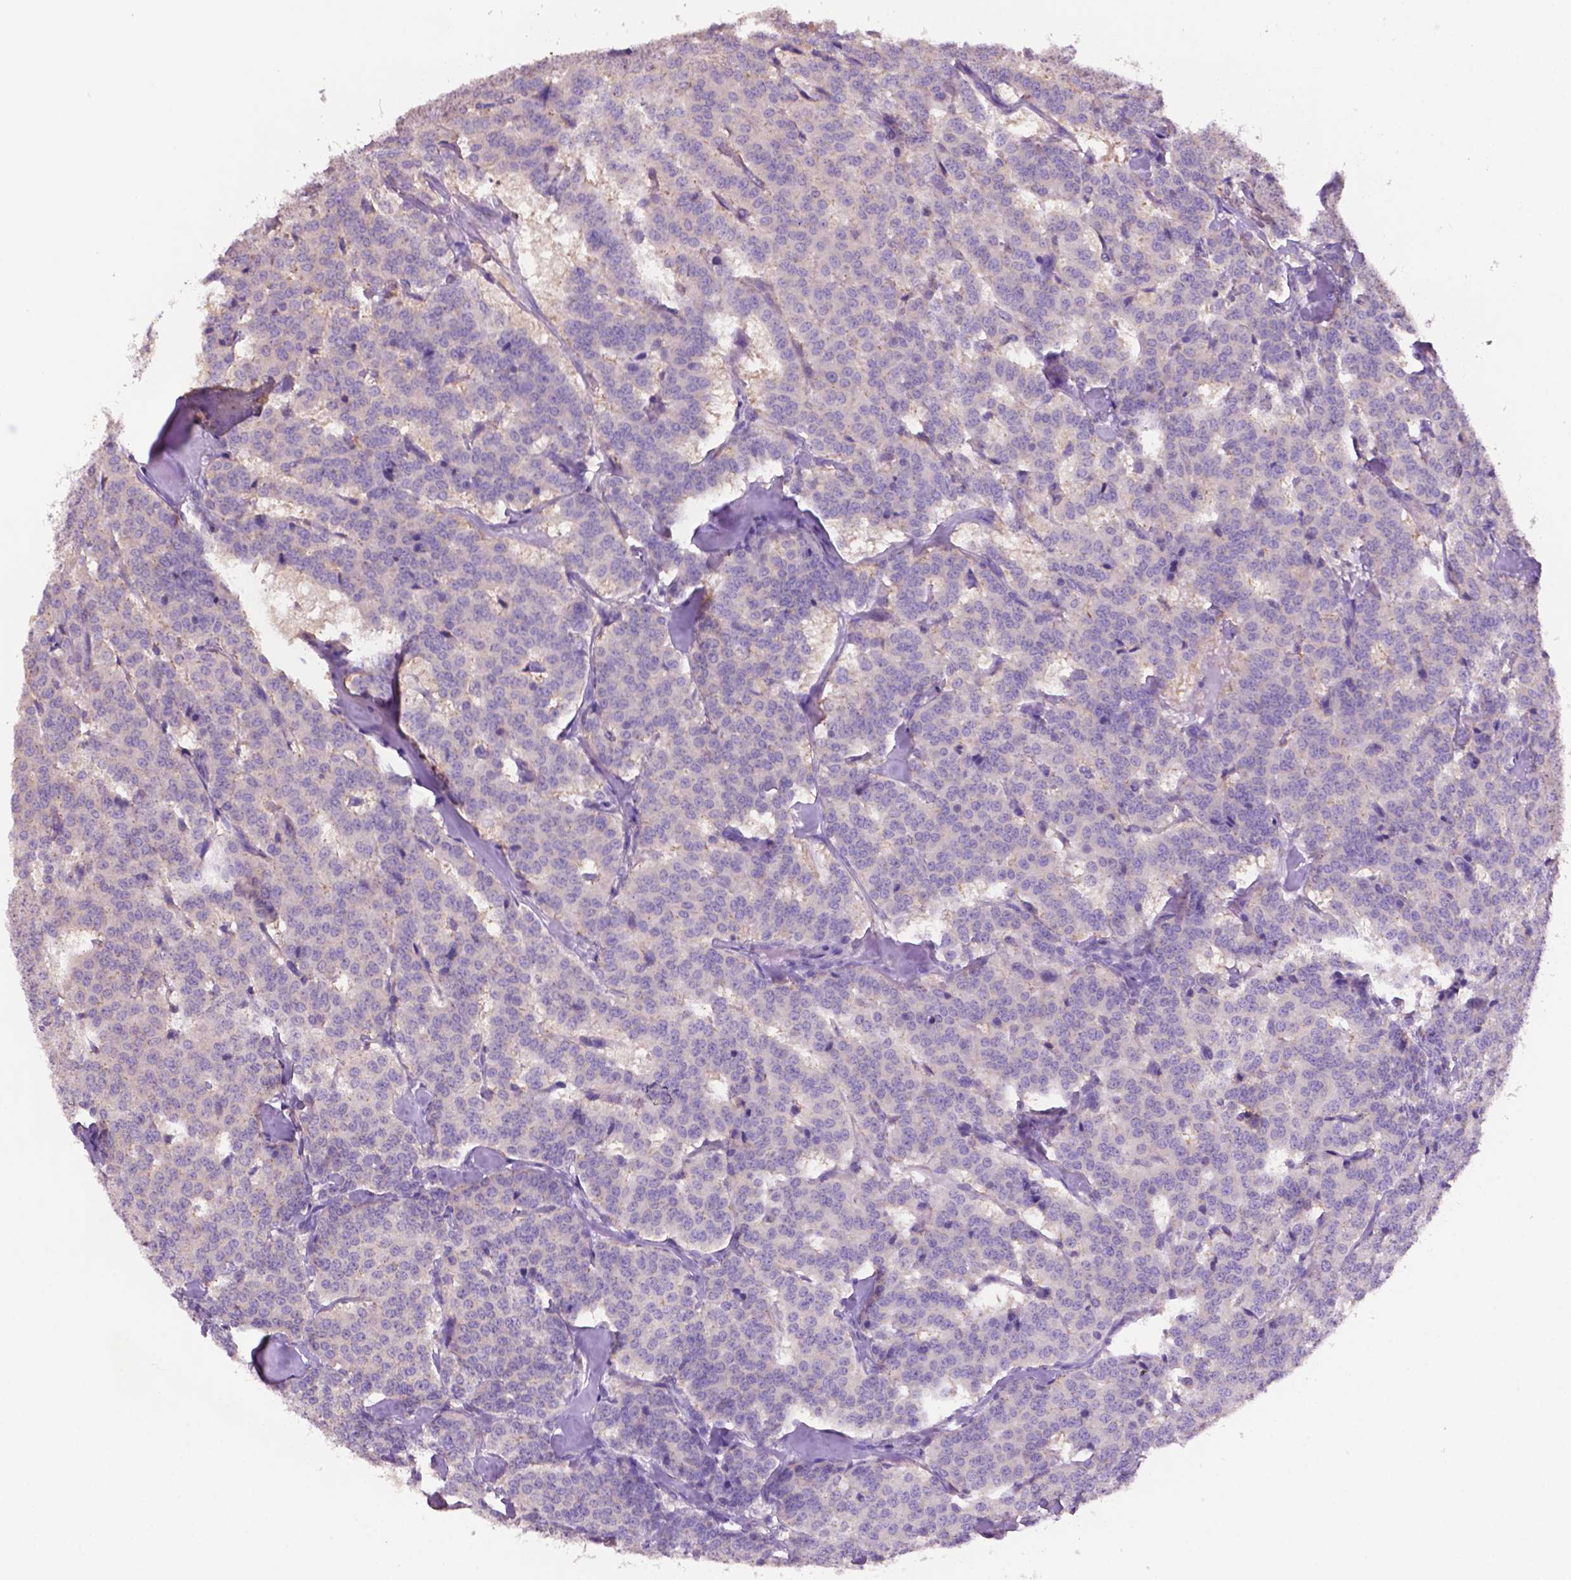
{"staining": {"intensity": "negative", "quantity": "none", "location": "none"}, "tissue": "carcinoid", "cell_type": "Tumor cells", "image_type": "cancer", "snomed": [{"axis": "morphology", "description": "Normal tissue, NOS"}, {"axis": "morphology", "description": "Carcinoid, malignant, NOS"}, {"axis": "topography", "description": "Lung"}], "caption": "Immunohistochemistry micrograph of neoplastic tissue: human carcinoid stained with DAB displays no significant protein expression in tumor cells.", "gene": "PRPS2", "patient": {"sex": "female", "age": 46}}